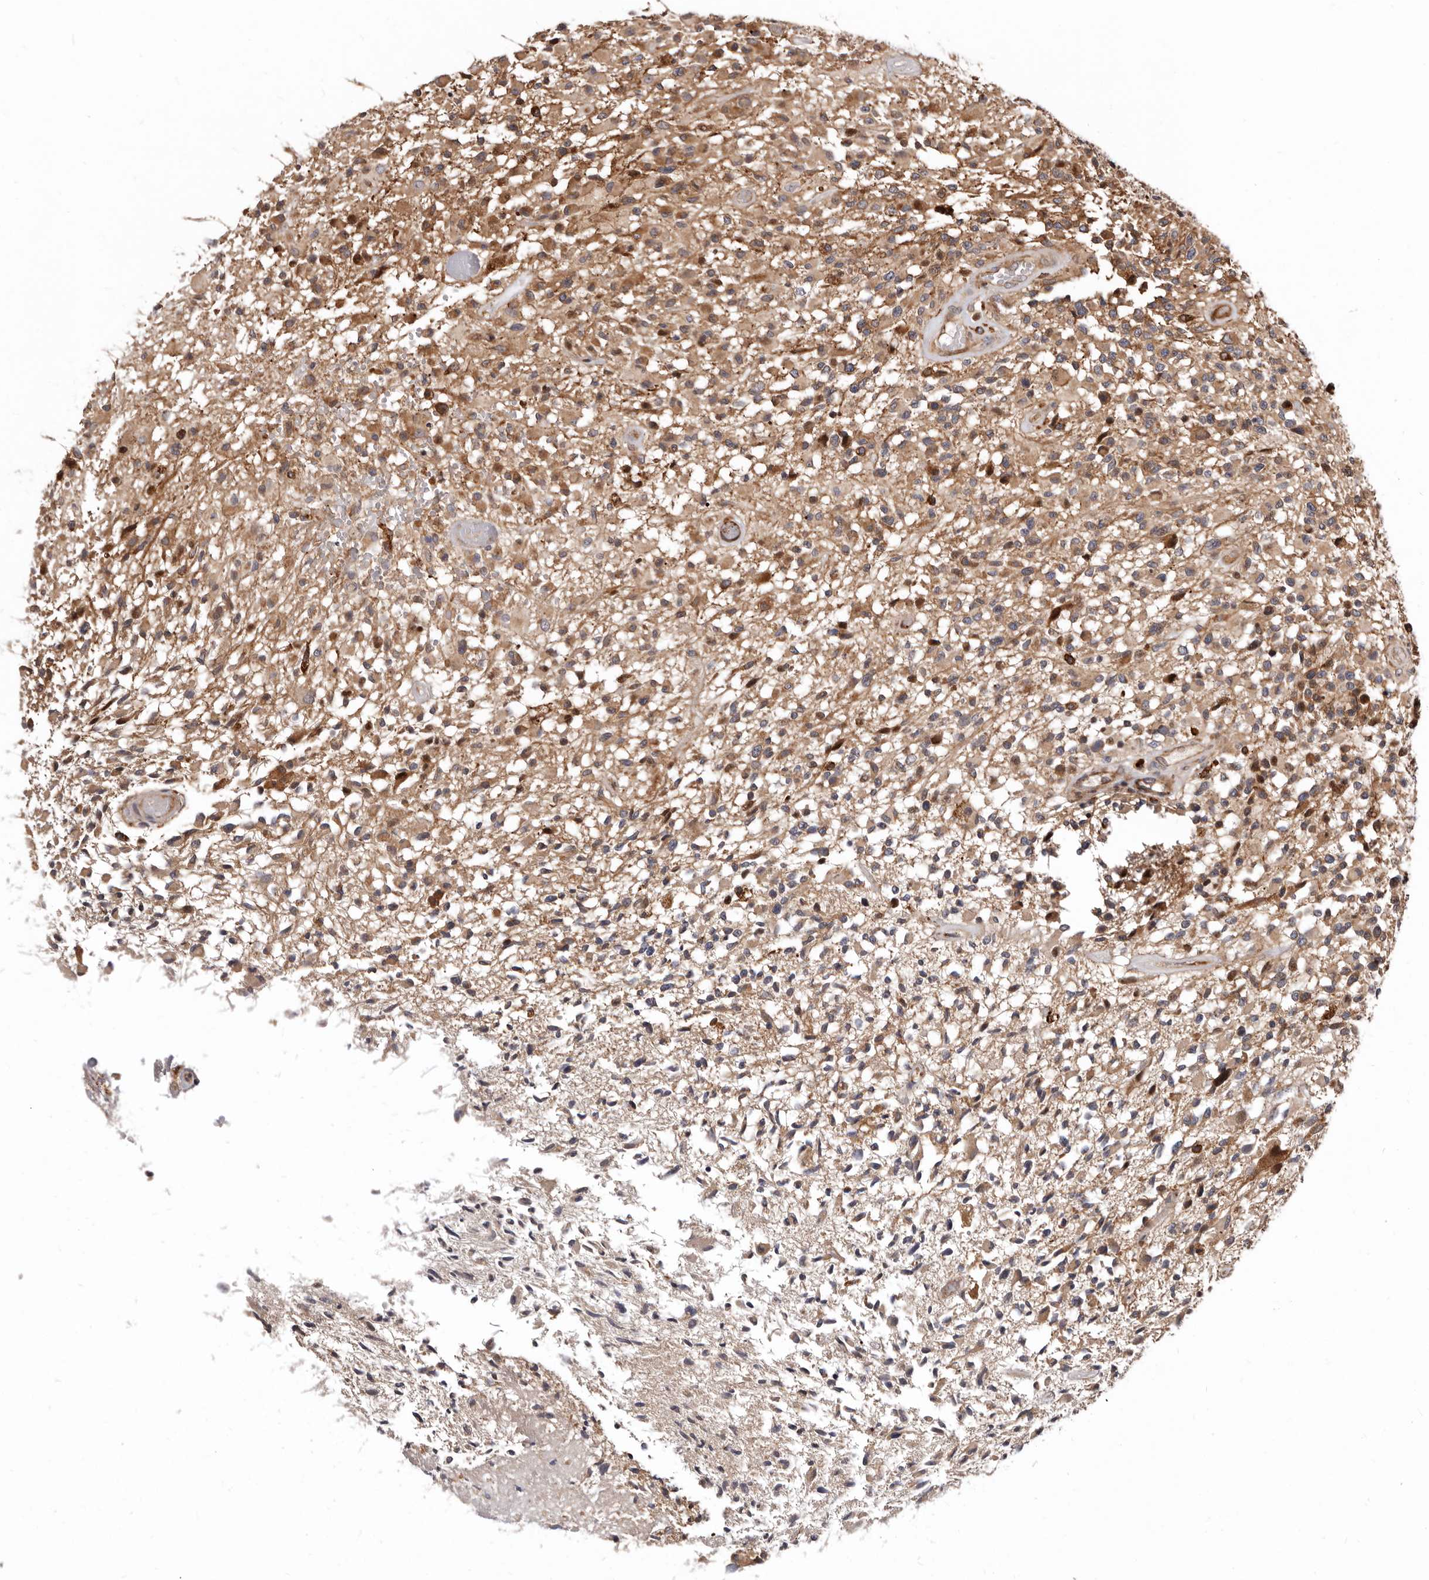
{"staining": {"intensity": "moderate", "quantity": "25%-75%", "location": "cytoplasmic/membranous"}, "tissue": "glioma", "cell_type": "Tumor cells", "image_type": "cancer", "snomed": [{"axis": "morphology", "description": "Glioma, malignant, High grade"}, {"axis": "morphology", "description": "Glioblastoma, NOS"}, {"axis": "topography", "description": "Brain"}], "caption": "A high-resolution histopathology image shows IHC staining of glioblastoma, which displays moderate cytoplasmic/membranous staining in approximately 25%-75% of tumor cells. (brown staining indicates protein expression, while blue staining denotes nuclei).", "gene": "WEE2", "patient": {"sex": "male", "age": 60}}